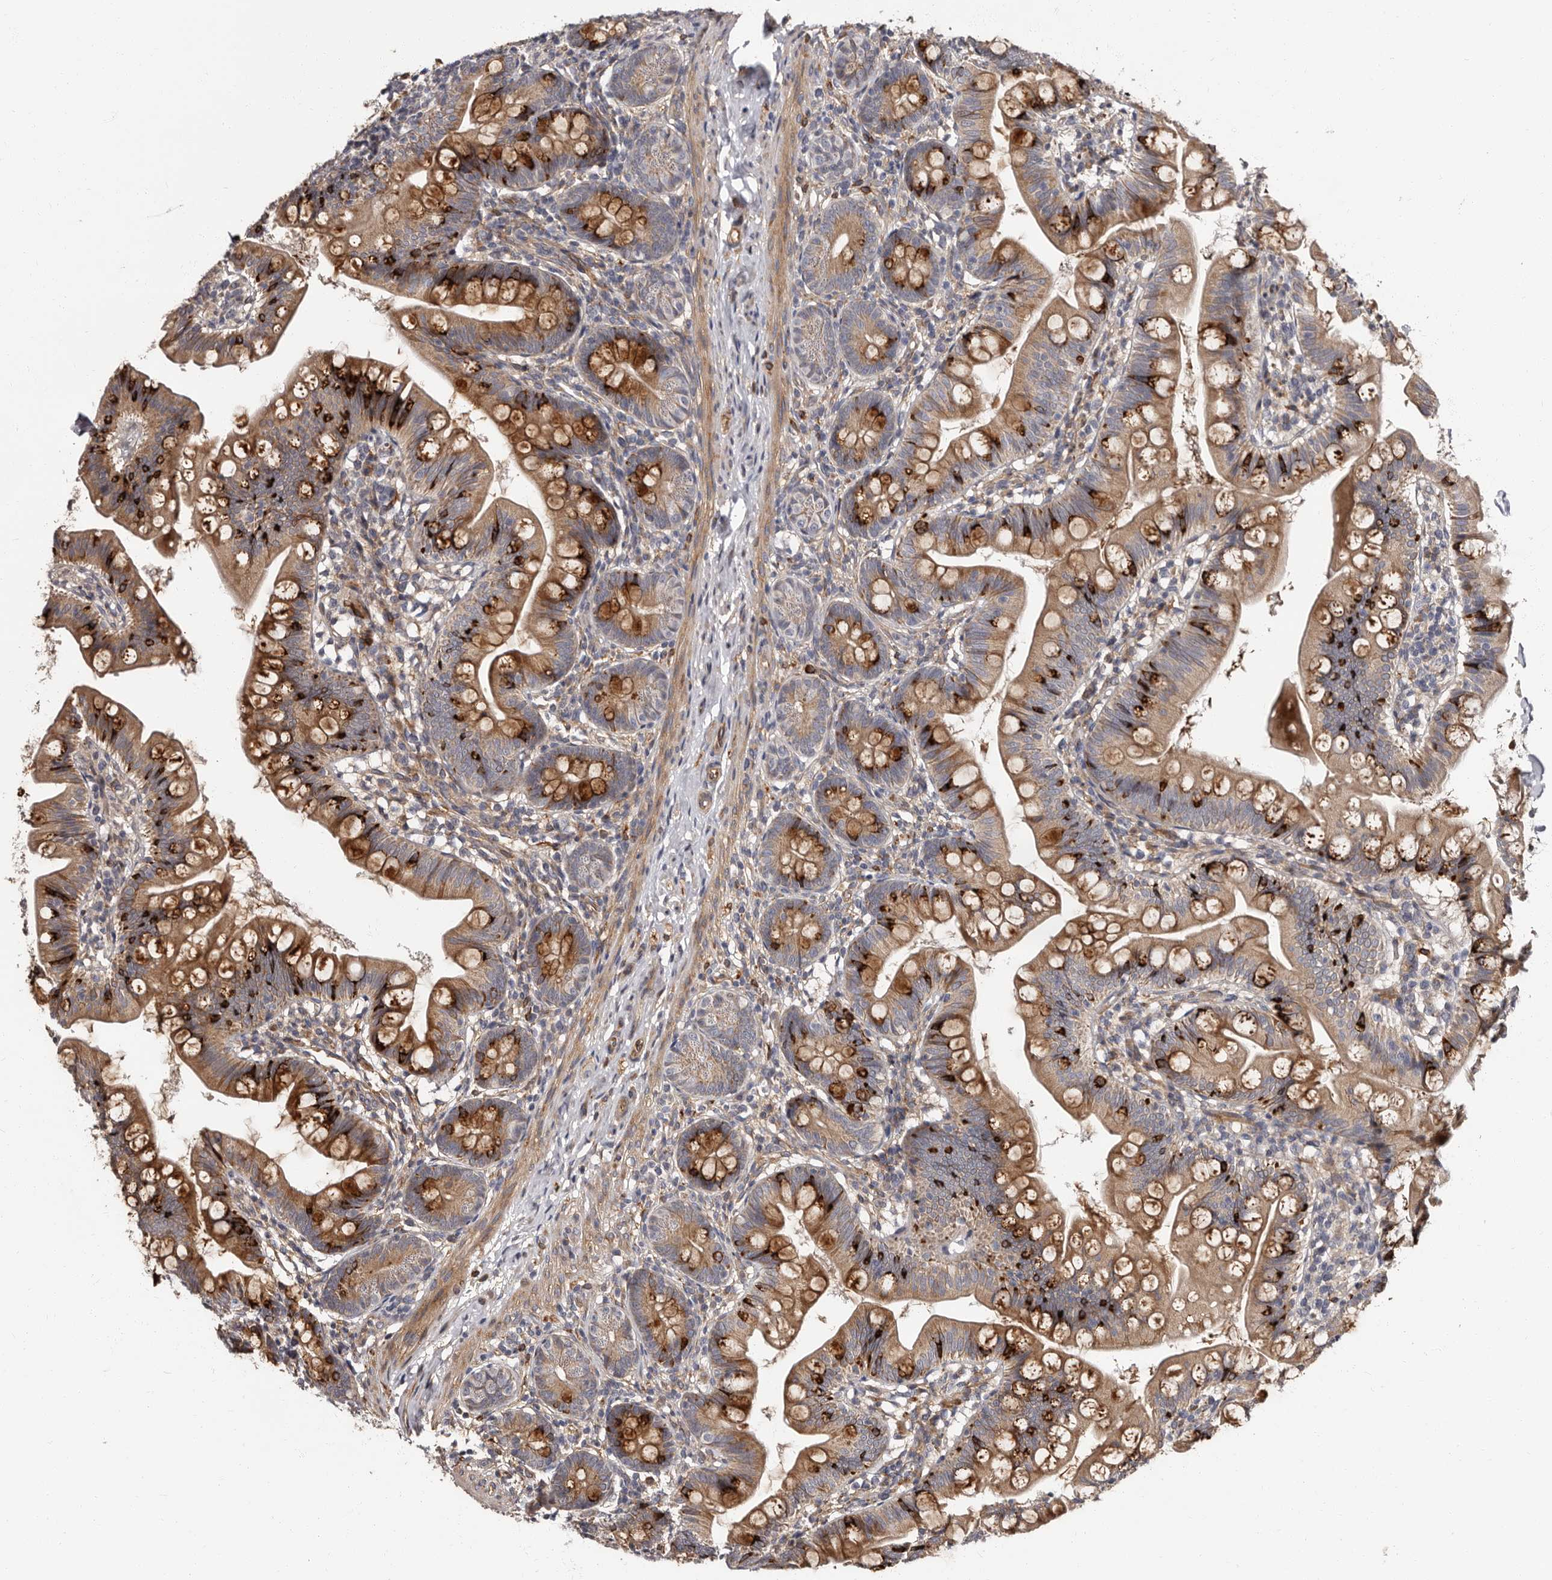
{"staining": {"intensity": "strong", "quantity": ">75%", "location": "cytoplasmic/membranous"}, "tissue": "small intestine", "cell_type": "Glandular cells", "image_type": "normal", "snomed": [{"axis": "morphology", "description": "Normal tissue, NOS"}, {"axis": "topography", "description": "Small intestine"}], "caption": "A brown stain labels strong cytoplasmic/membranous expression of a protein in glandular cells of benign small intestine. (Brightfield microscopy of DAB IHC at high magnification).", "gene": "TBC1D22B", "patient": {"sex": "male", "age": 7}}